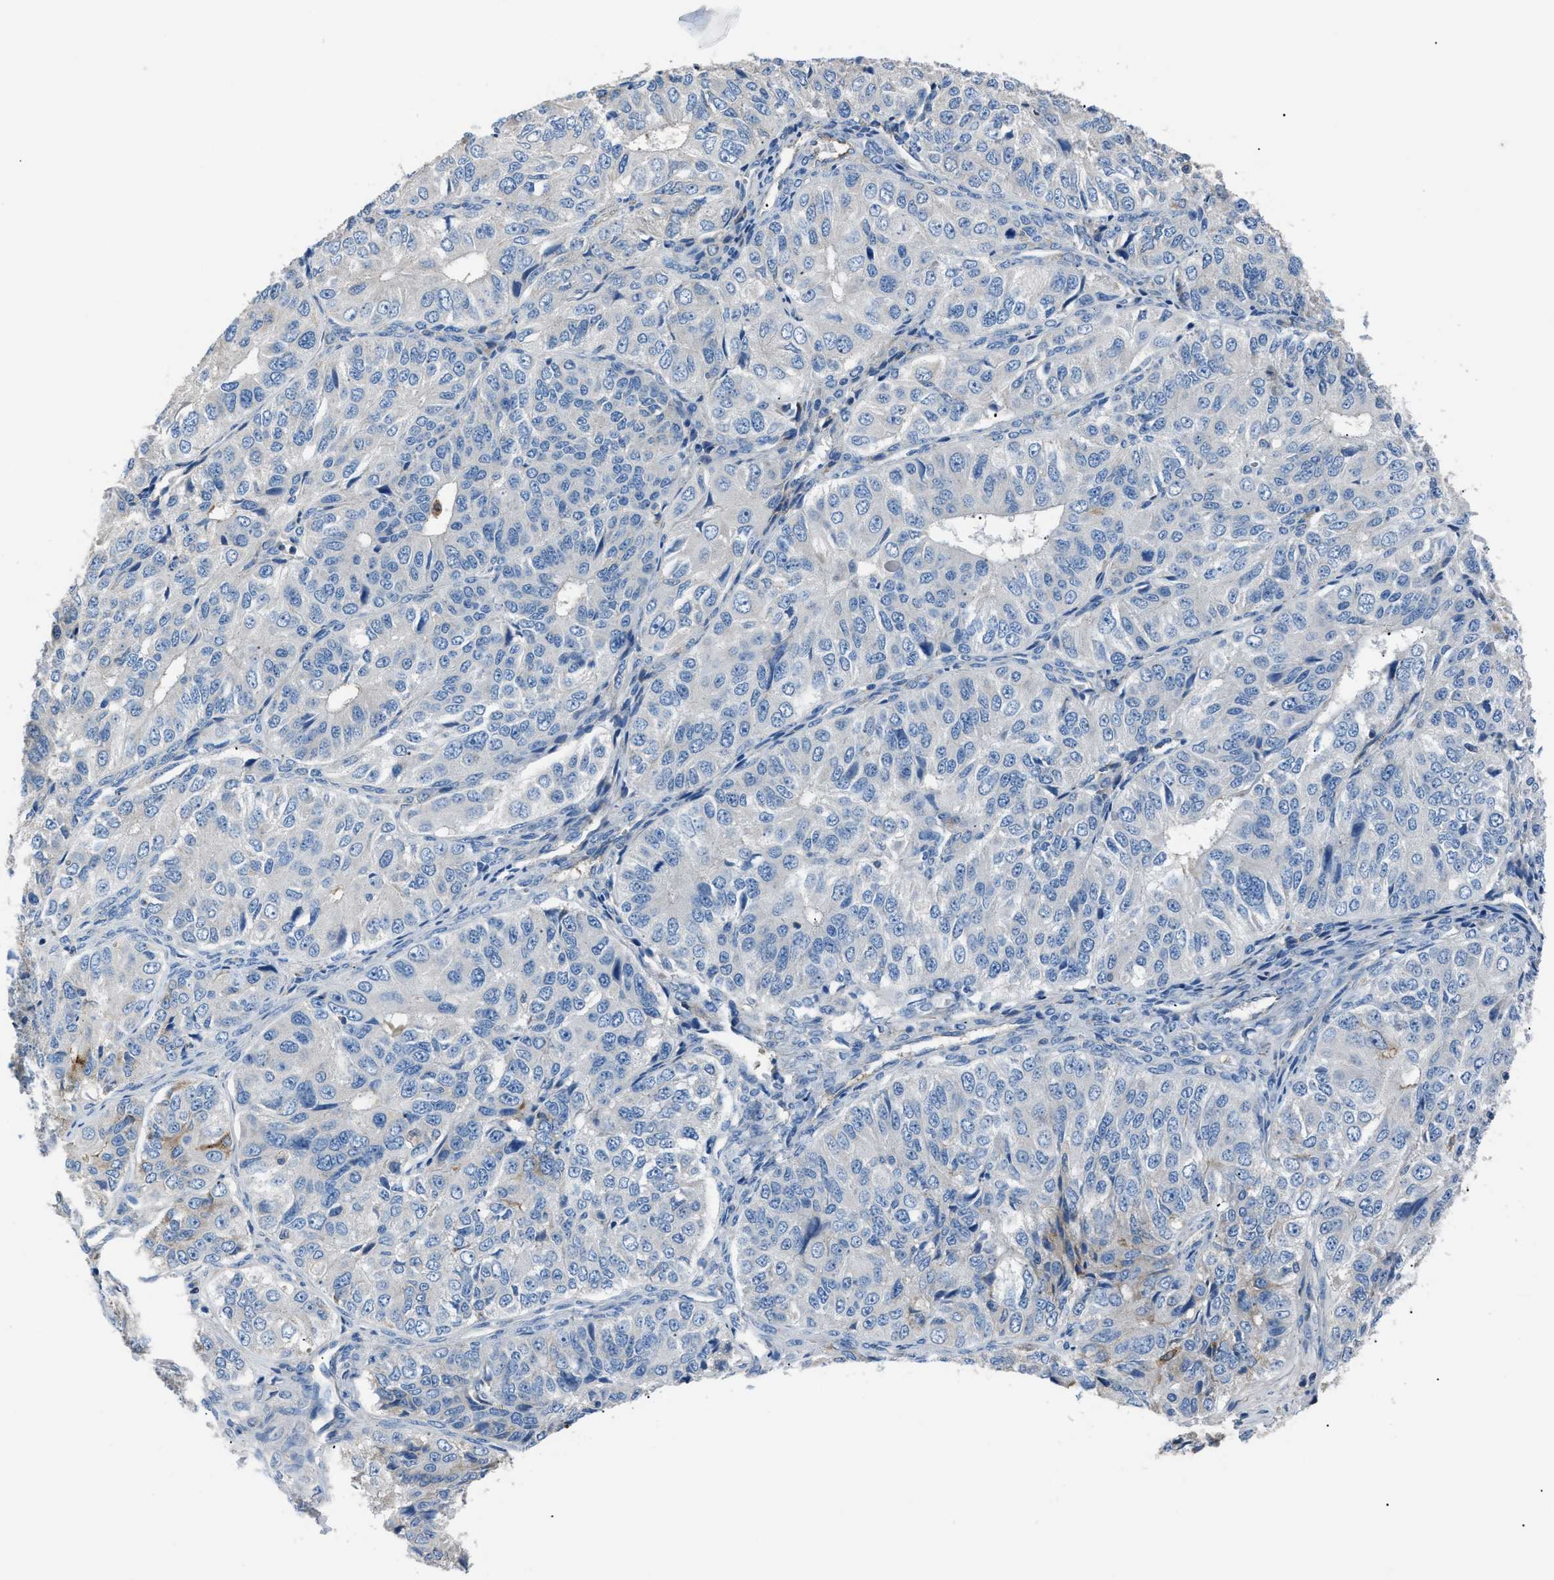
{"staining": {"intensity": "weak", "quantity": "<25%", "location": "cytoplasmic/membranous"}, "tissue": "ovarian cancer", "cell_type": "Tumor cells", "image_type": "cancer", "snomed": [{"axis": "morphology", "description": "Carcinoma, endometroid"}, {"axis": "topography", "description": "Ovary"}], "caption": "Tumor cells show no significant positivity in endometroid carcinoma (ovarian). (DAB (3,3'-diaminobenzidine) IHC with hematoxylin counter stain).", "gene": "SGCZ", "patient": {"sex": "female", "age": 51}}